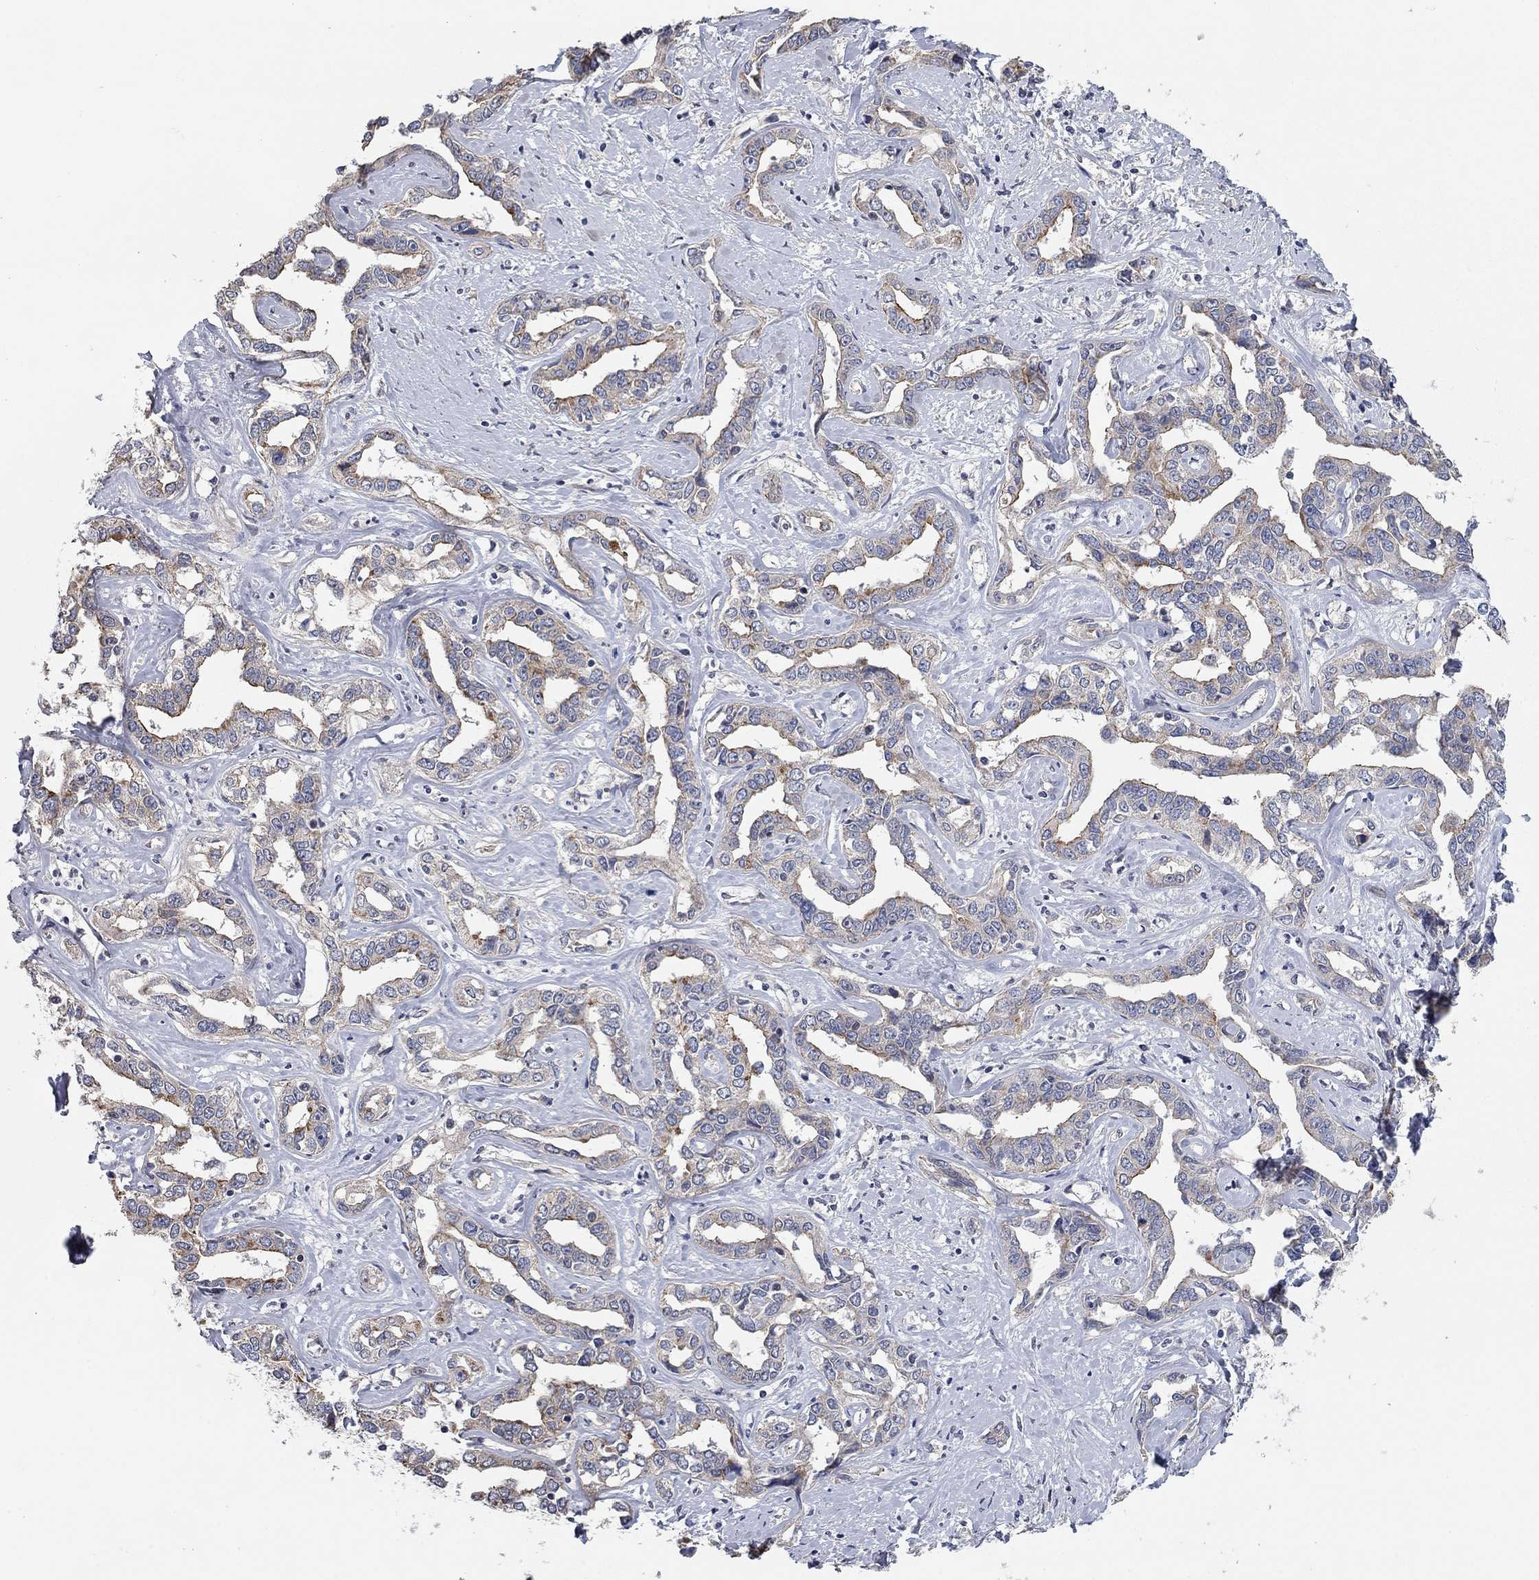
{"staining": {"intensity": "moderate", "quantity": "25%-75%", "location": "cytoplasmic/membranous"}, "tissue": "liver cancer", "cell_type": "Tumor cells", "image_type": "cancer", "snomed": [{"axis": "morphology", "description": "Cholangiocarcinoma"}, {"axis": "topography", "description": "Liver"}], "caption": "Liver cancer (cholangiocarcinoma) tissue exhibits moderate cytoplasmic/membranous expression in approximately 25%-75% of tumor cells", "gene": "WASF3", "patient": {"sex": "male", "age": 59}}